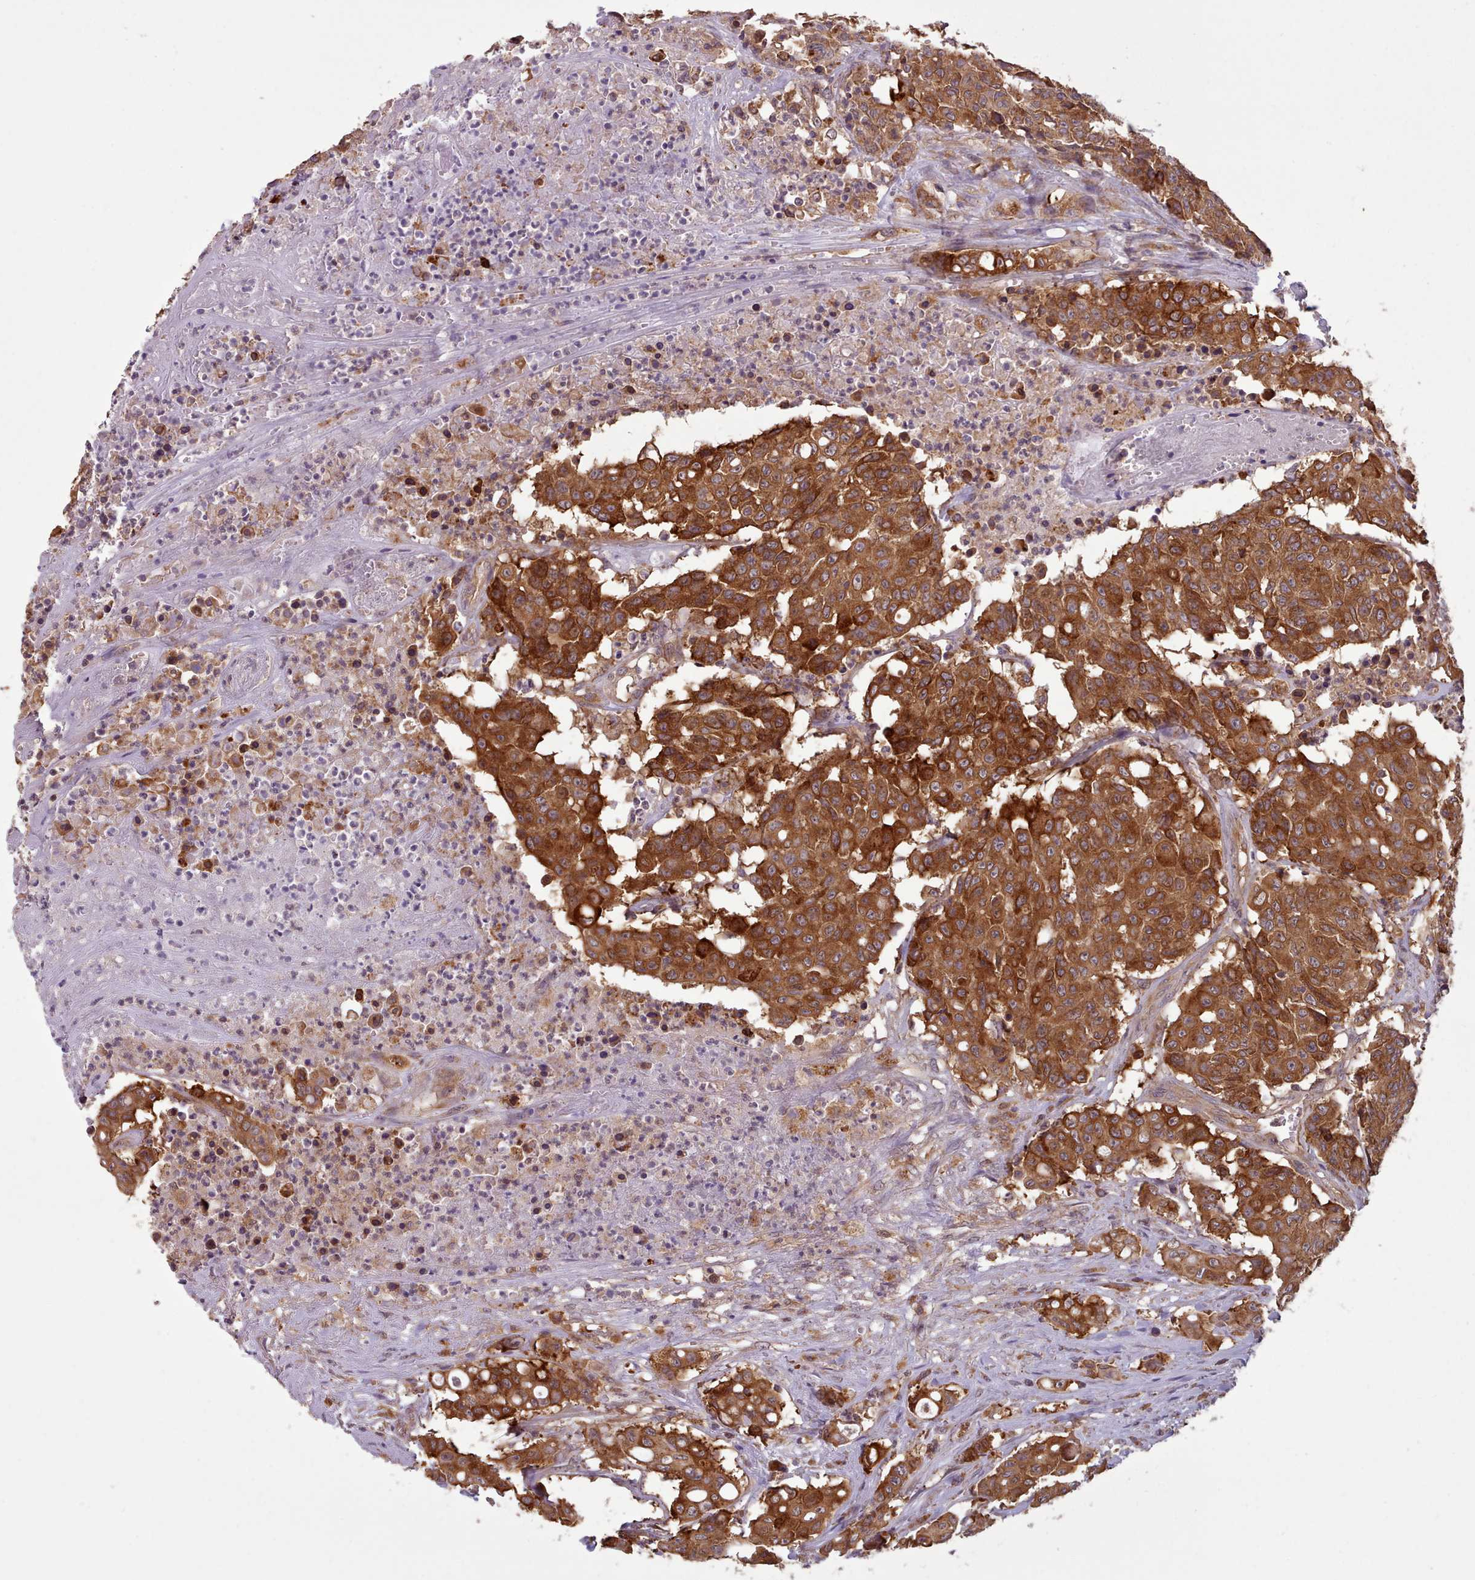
{"staining": {"intensity": "strong", "quantity": ">75%", "location": "cytoplasmic/membranous"}, "tissue": "colorectal cancer", "cell_type": "Tumor cells", "image_type": "cancer", "snomed": [{"axis": "morphology", "description": "Adenocarcinoma, NOS"}, {"axis": "topography", "description": "Colon"}], "caption": "Brown immunohistochemical staining in human colorectal cancer (adenocarcinoma) exhibits strong cytoplasmic/membranous staining in about >75% of tumor cells.", "gene": "CRYBG1", "patient": {"sex": "male", "age": 51}}